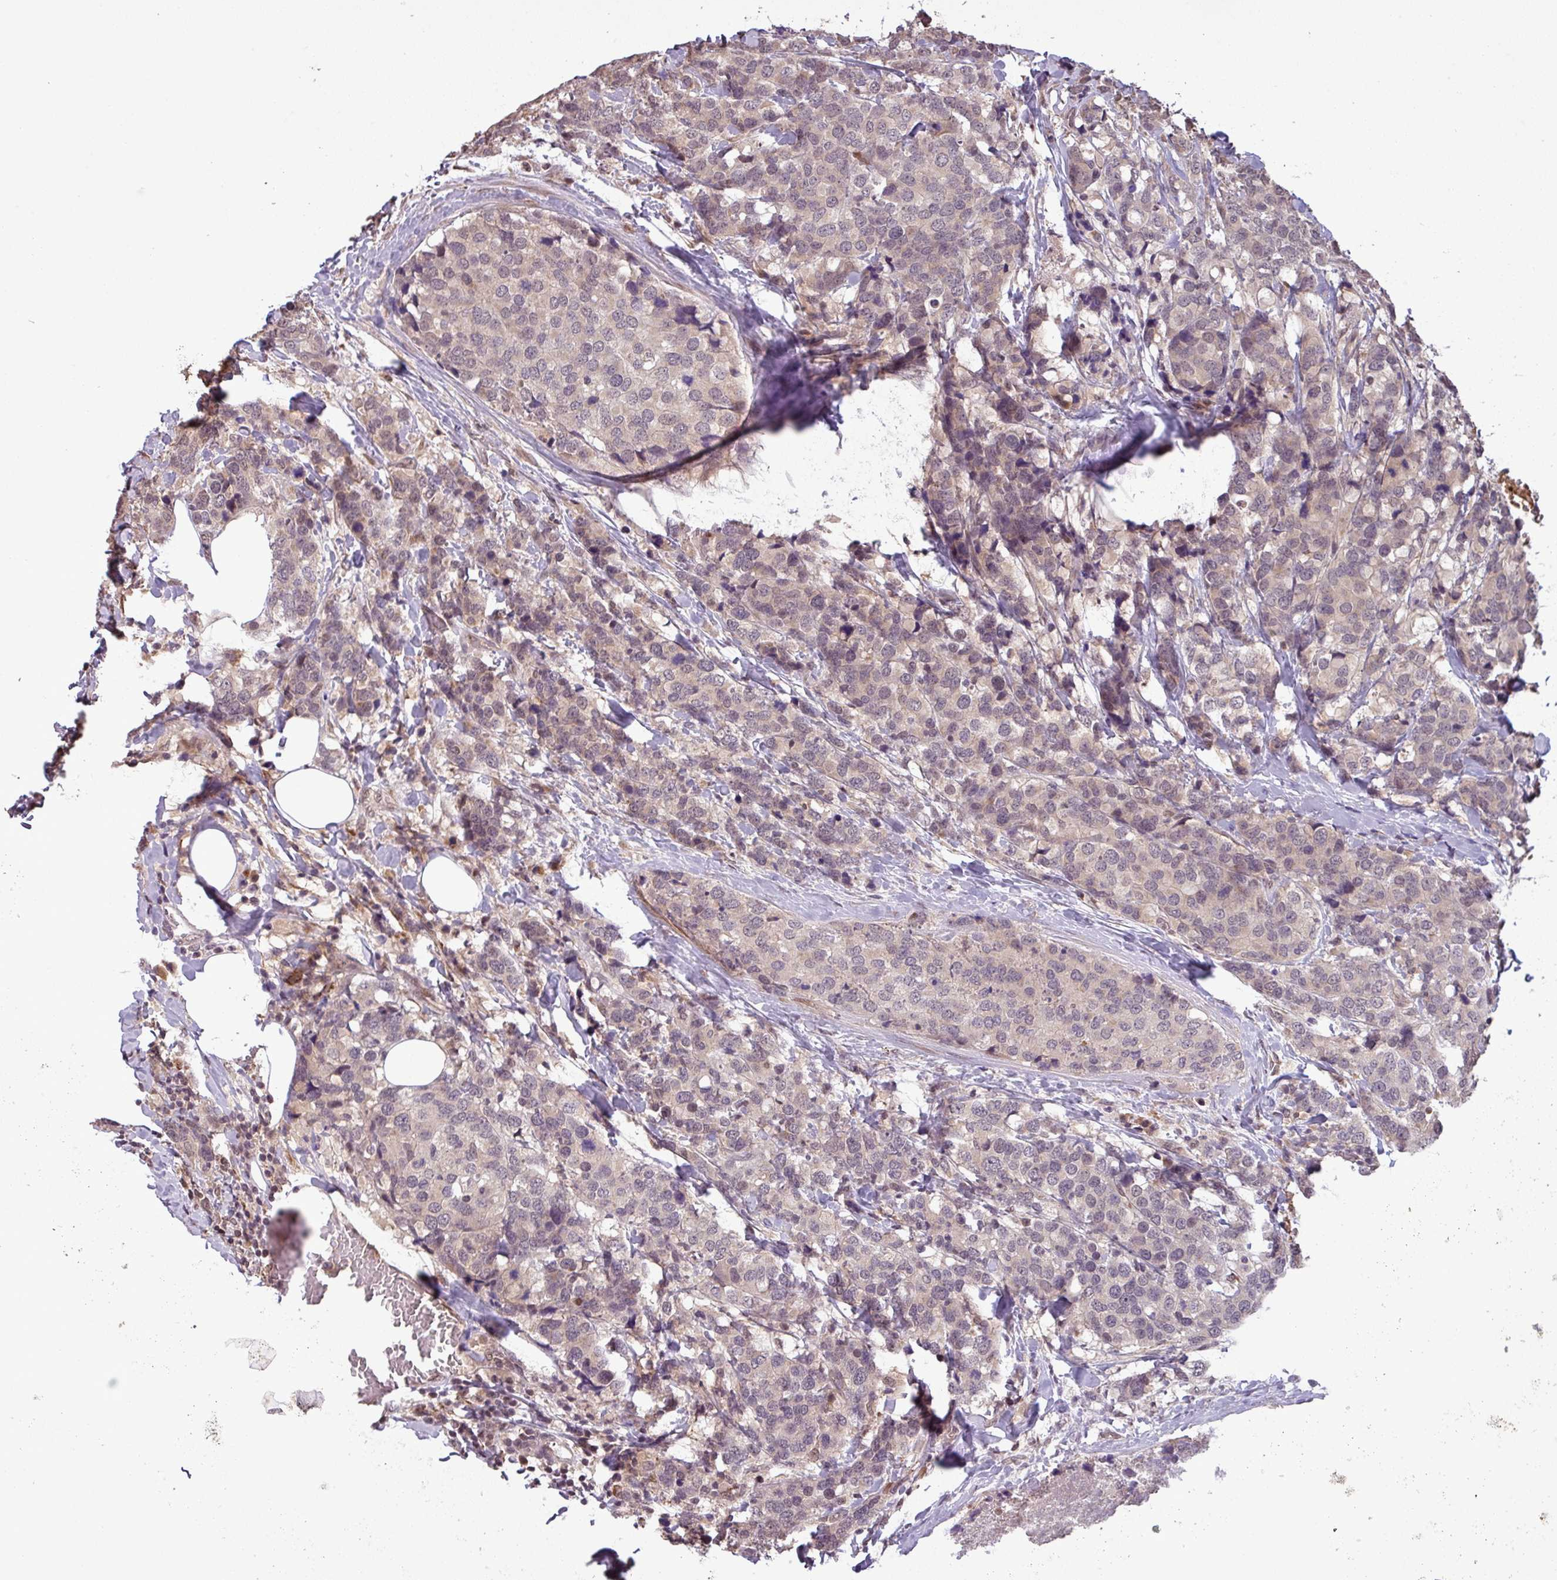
{"staining": {"intensity": "weak", "quantity": "25%-75%", "location": "cytoplasmic/membranous,nuclear"}, "tissue": "breast cancer", "cell_type": "Tumor cells", "image_type": "cancer", "snomed": [{"axis": "morphology", "description": "Lobular carcinoma"}, {"axis": "topography", "description": "Breast"}], "caption": "IHC image of human breast lobular carcinoma stained for a protein (brown), which demonstrates low levels of weak cytoplasmic/membranous and nuclear positivity in approximately 25%-75% of tumor cells.", "gene": "NOB1", "patient": {"sex": "female", "age": 59}}